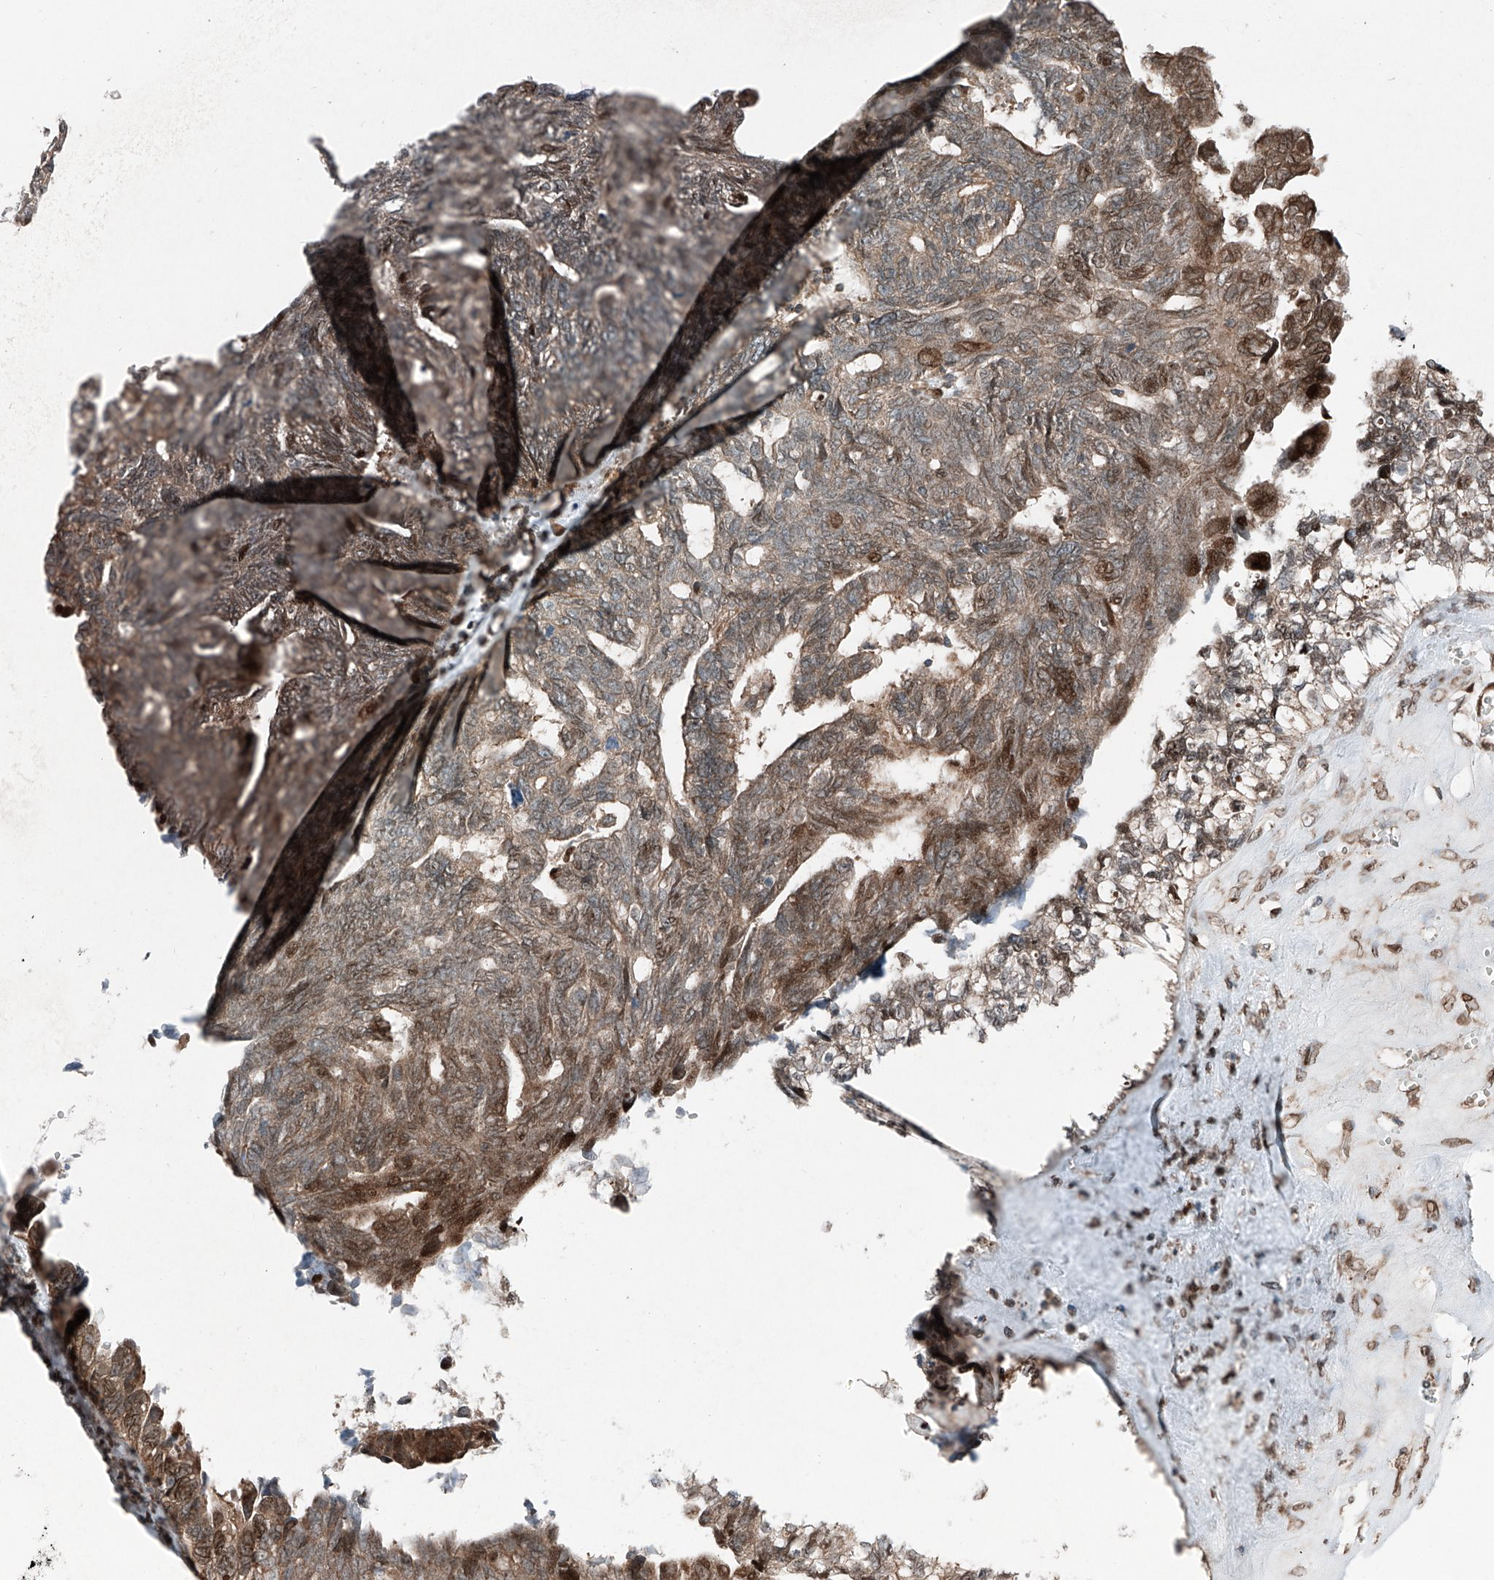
{"staining": {"intensity": "moderate", "quantity": "25%-75%", "location": "cytoplasmic/membranous,nuclear"}, "tissue": "ovarian cancer", "cell_type": "Tumor cells", "image_type": "cancer", "snomed": [{"axis": "morphology", "description": "Cystadenocarcinoma, serous, NOS"}, {"axis": "topography", "description": "Ovary"}], "caption": "Brown immunohistochemical staining in human ovarian cancer demonstrates moderate cytoplasmic/membranous and nuclear expression in approximately 25%-75% of tumor cells. The staining was performed using DAB (3,3'-diaminobenzidine), with brown indicating positive protein expression. Nuclei are stained blue with hematoxylin.", "gene": "CEP162", "patient": {"sex": "female", "age": 79}}